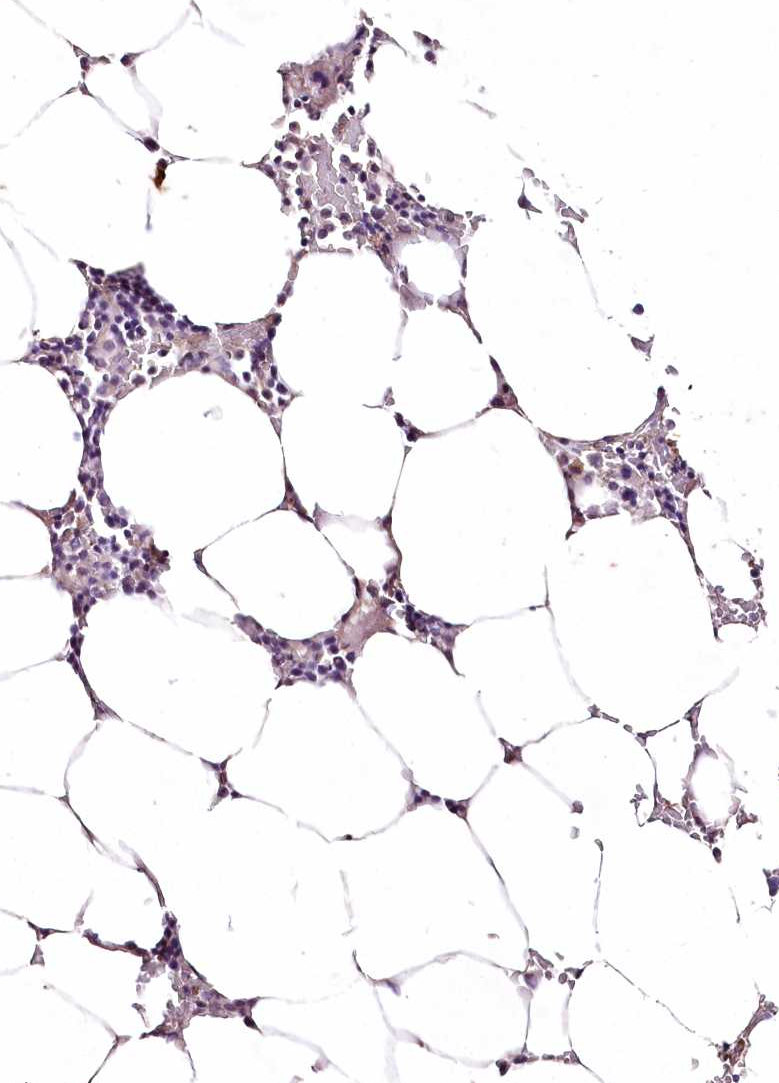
{"staining": {"intensity": "negative", "quantity": "none", "location": "none"}, "tissue": "bone marrow", "cell_type": "Hematopoietic cells", "image_type": "normal", "snomed": [{"axis": "morphology", "description": "Normal tissue, NOS"}, {"axis": "topography", "description": "Bone marrow"}], "caption": "Immunohistochemistry of normal bone marrow displays no staining in hematopoietic cells.", "gene": "ENPP1", "patient": {"sex": "male", "age": 70}}